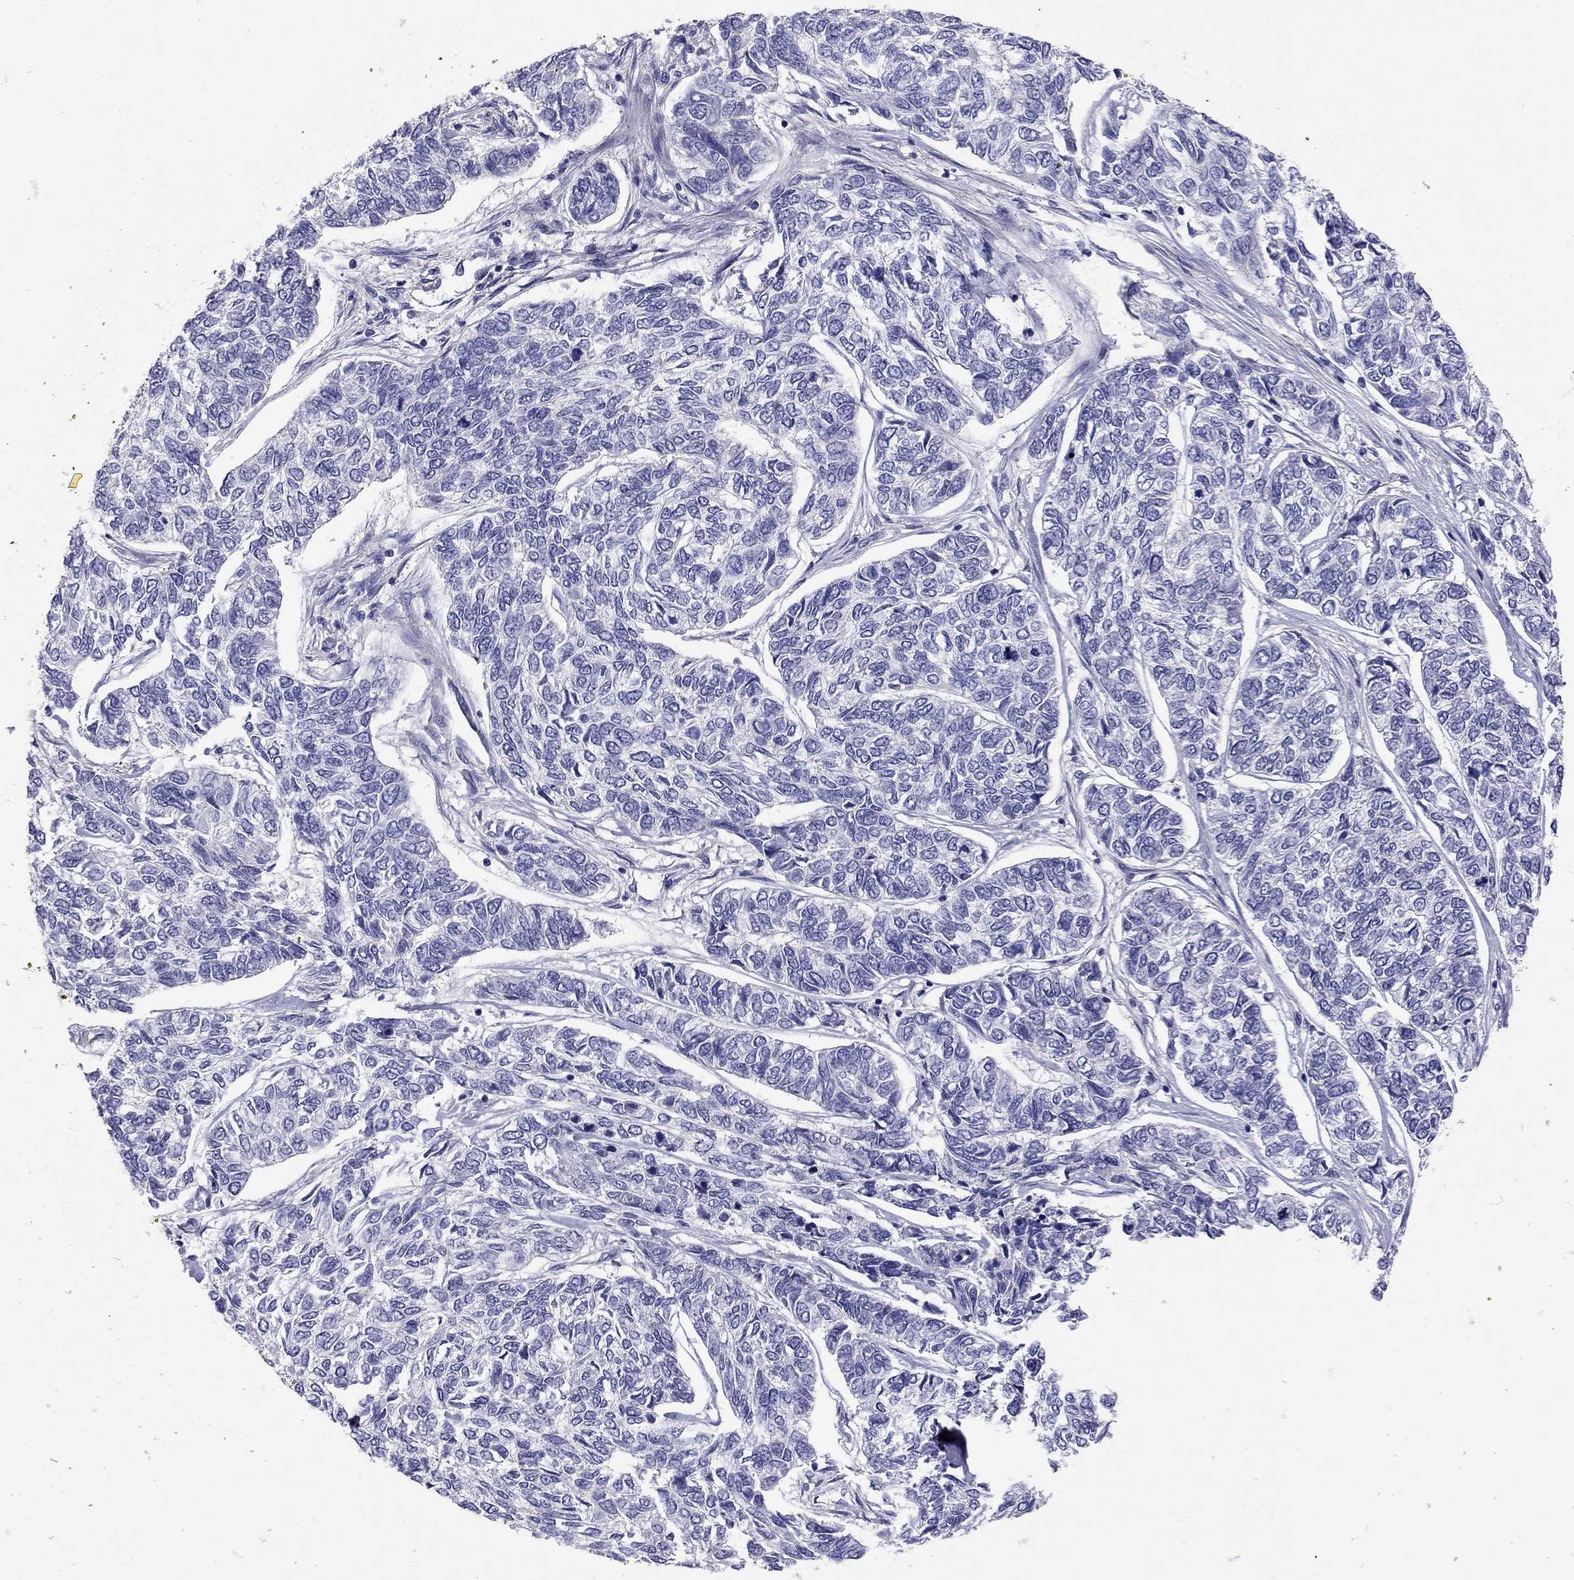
{"staining": {"intensity": "negative", "quantity": "none", "location": "none"}, "tissue": "skin cancer", "cell_type": "Tumor cells", "image_type": "cancer", "snomed": [{"axis": "morphology", "description": "Basal cell carcinoma"}, {"axis": "topography", "description": "Skin"}], "caption": "Image shows no significant protein positivity in tumor cells of basal cell carcinoma (skin). Nuclei are stained in blue.", "gene": "SCARB1", "patient": {"sex": "female", "age": 65}}